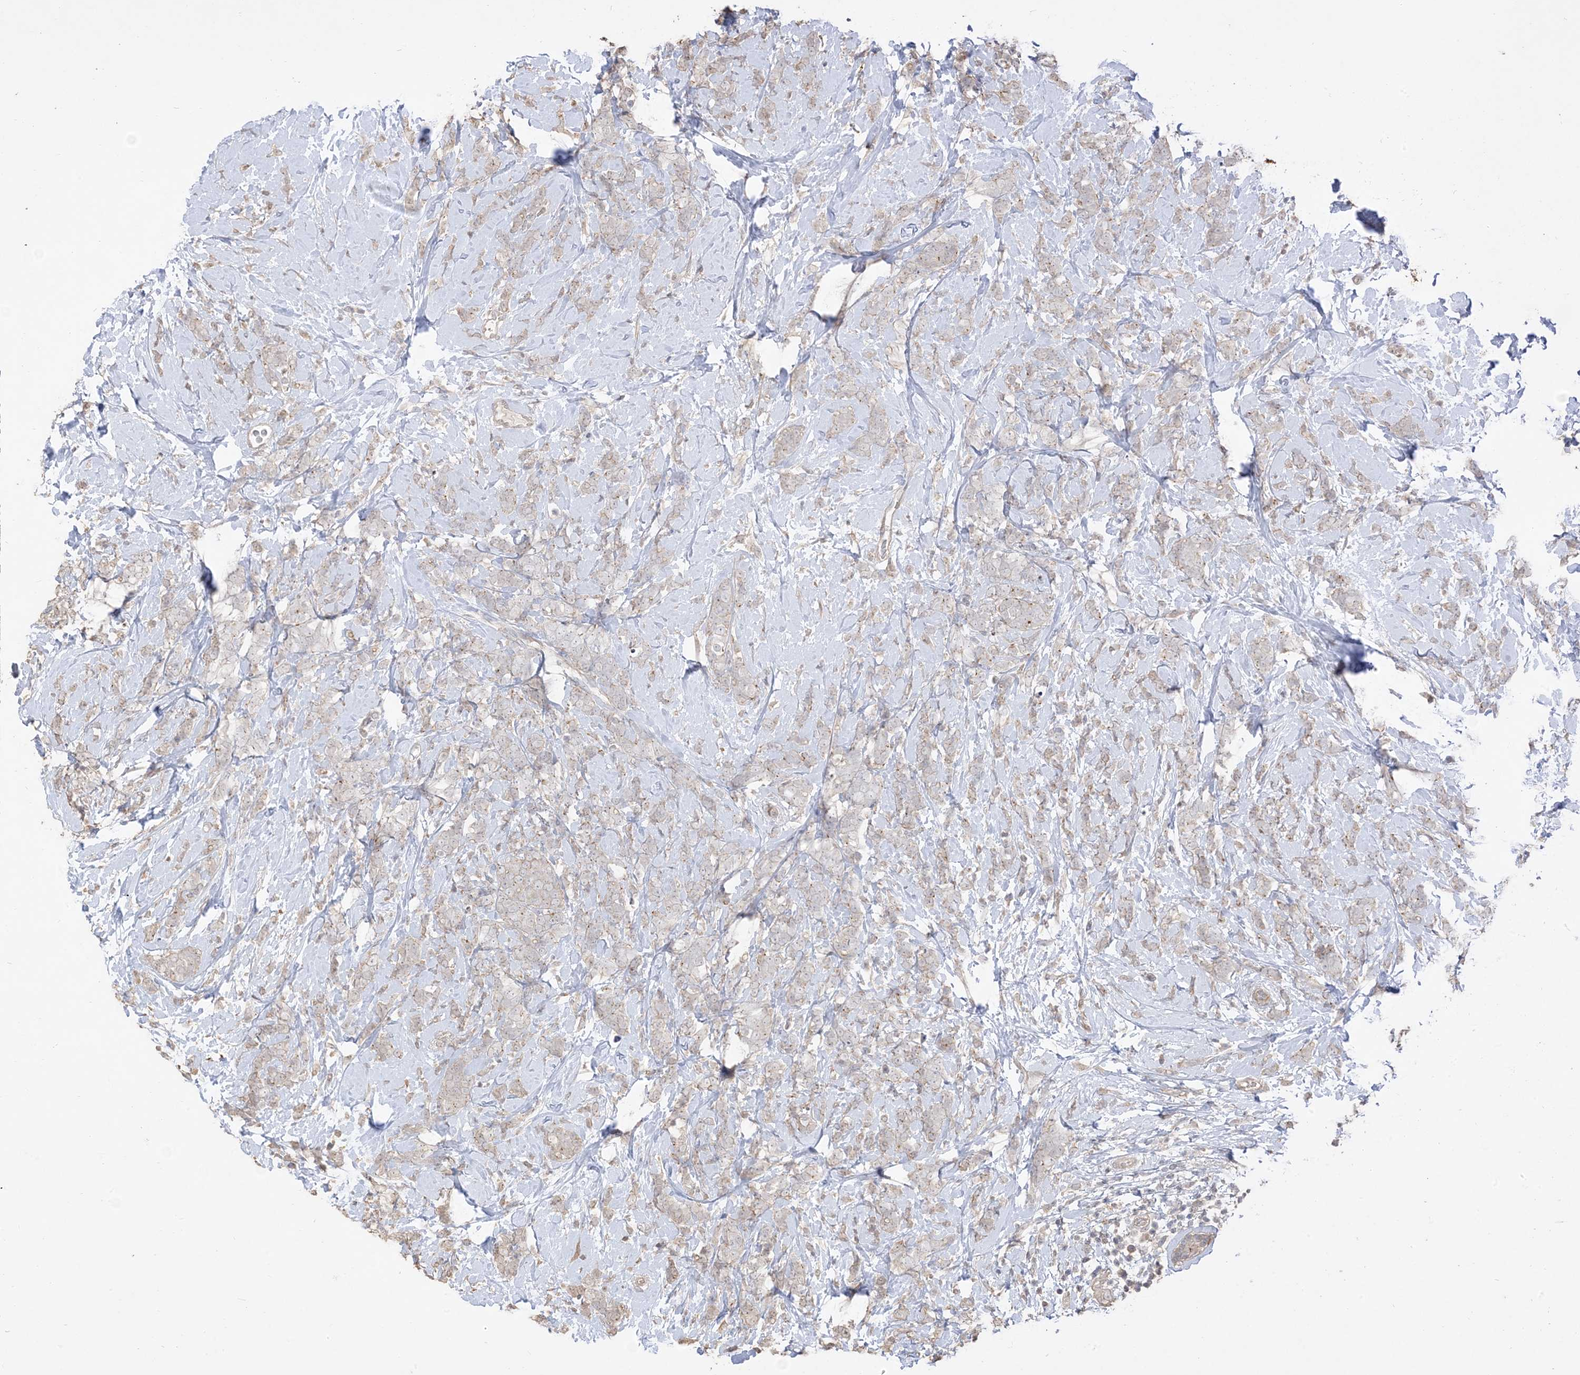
{"staining": {"intensity": "weak", "quantity": "<25%", "location": "cytoplasmic/membranous"}, "tissue": "breast cancer", "cell_type": "Tumor cells", "image_type": "cancer", "snomed": [{"axis": "morphology", "description": "Lobular carcinoma"}, {"axis": "topography", "description": "Breast"}], "caption": "An image of human breast cancer is negative for staining in tumor cells.", "gene": "RNF175", "patient": {"sex": "female", "age": 58}}